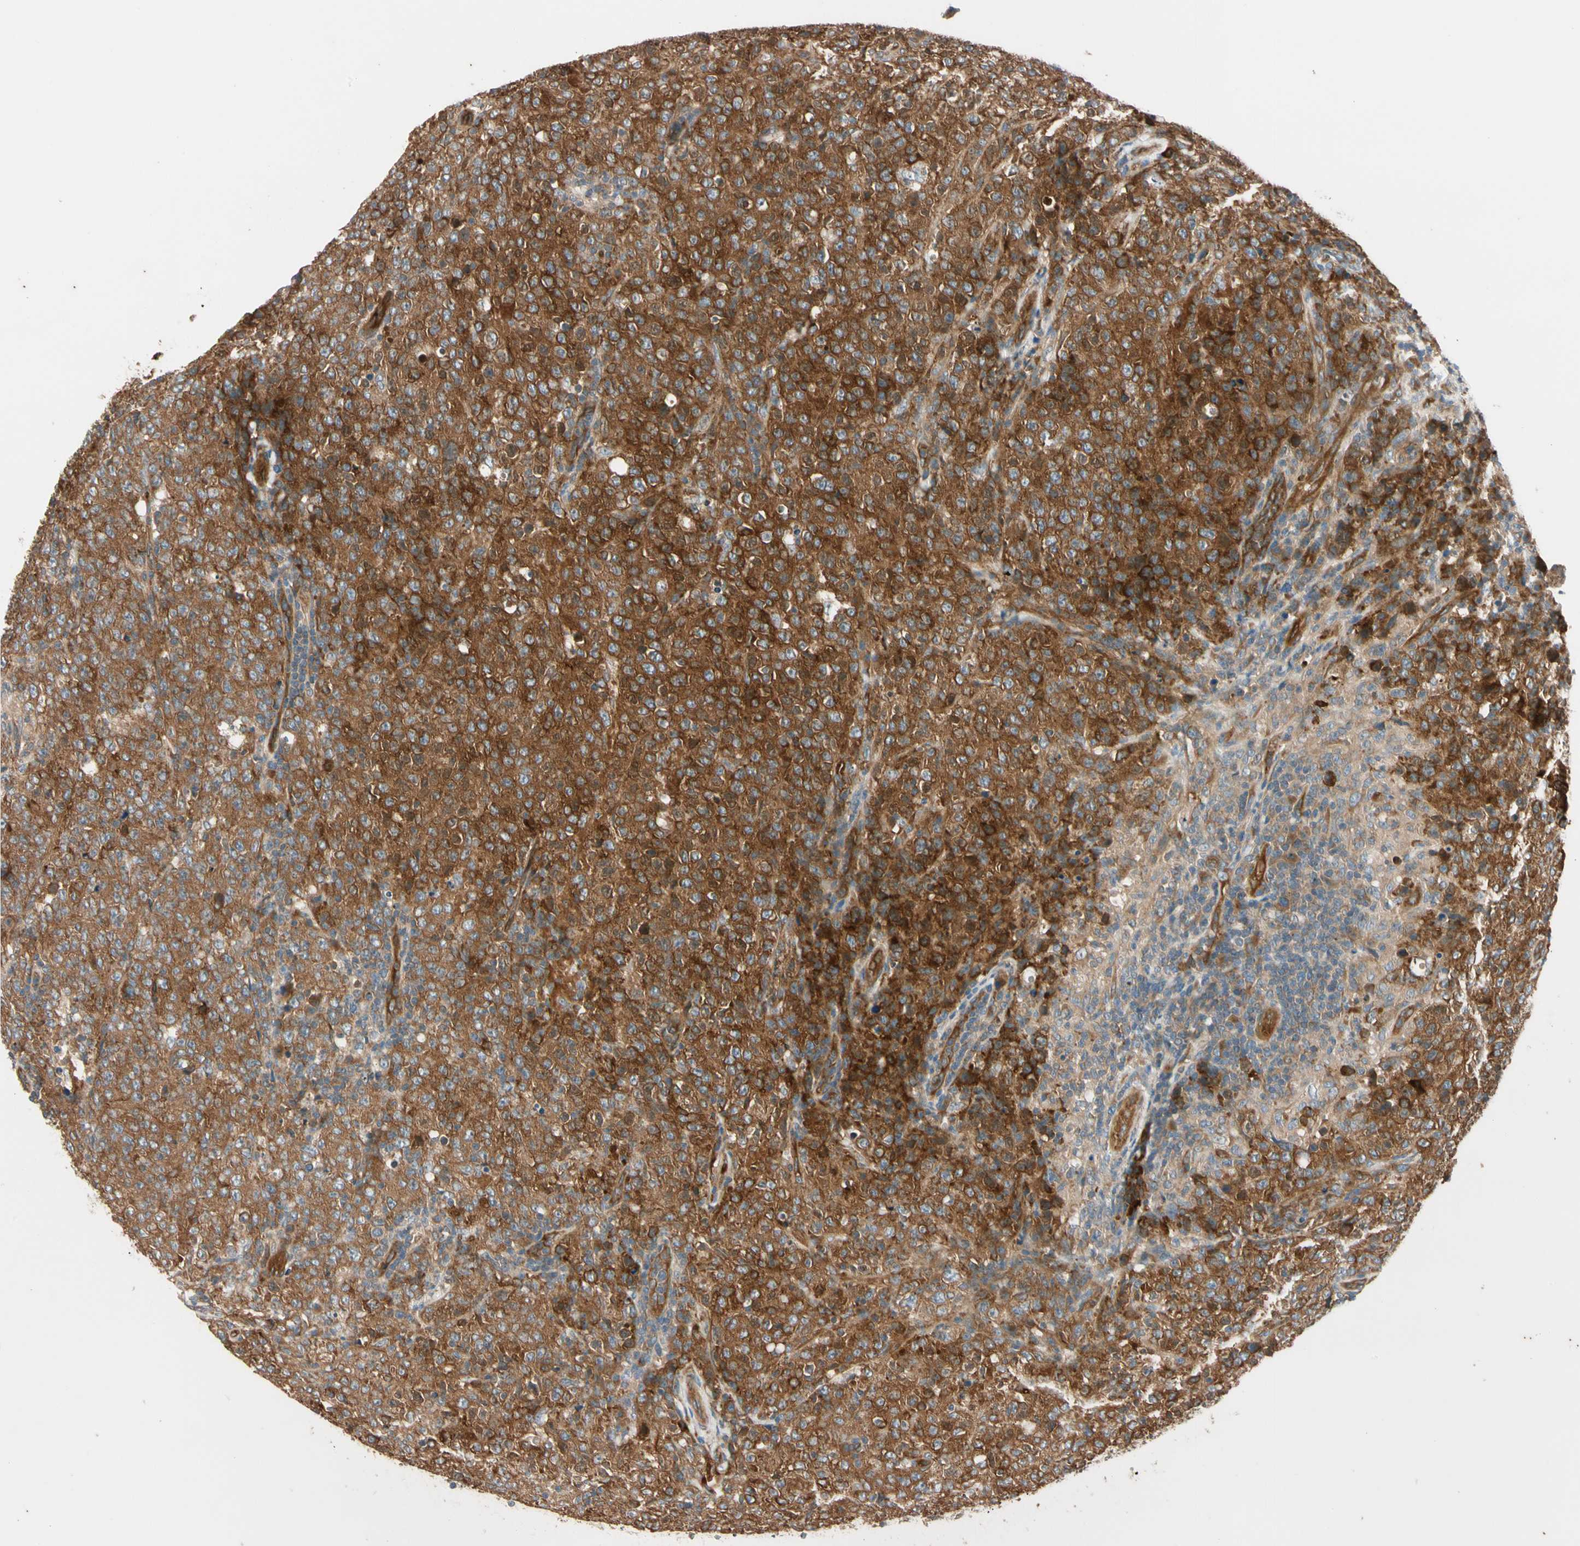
{"staining": {"intensity": "strong", "quantity": ">75%", "location": "cytoplasmic/membranous"}, "tissue": "lymphoma", "cell_type": "Tumor cells", "image_type": "cancer", "snomed": [{"axis": "morphology", "description": "Malignant lymphoma, non-Hodgkin's type, High grade"}, {"axis": "topography", "description": "Tonsil"}], "caption": "Lymphoma stained with immunohistochemistry reveals strong cytoplasmic/membranous expression in about >75% of tumor cells.", "gene": "ROCK2", "patient": {"sex": "female", "age": 36}}